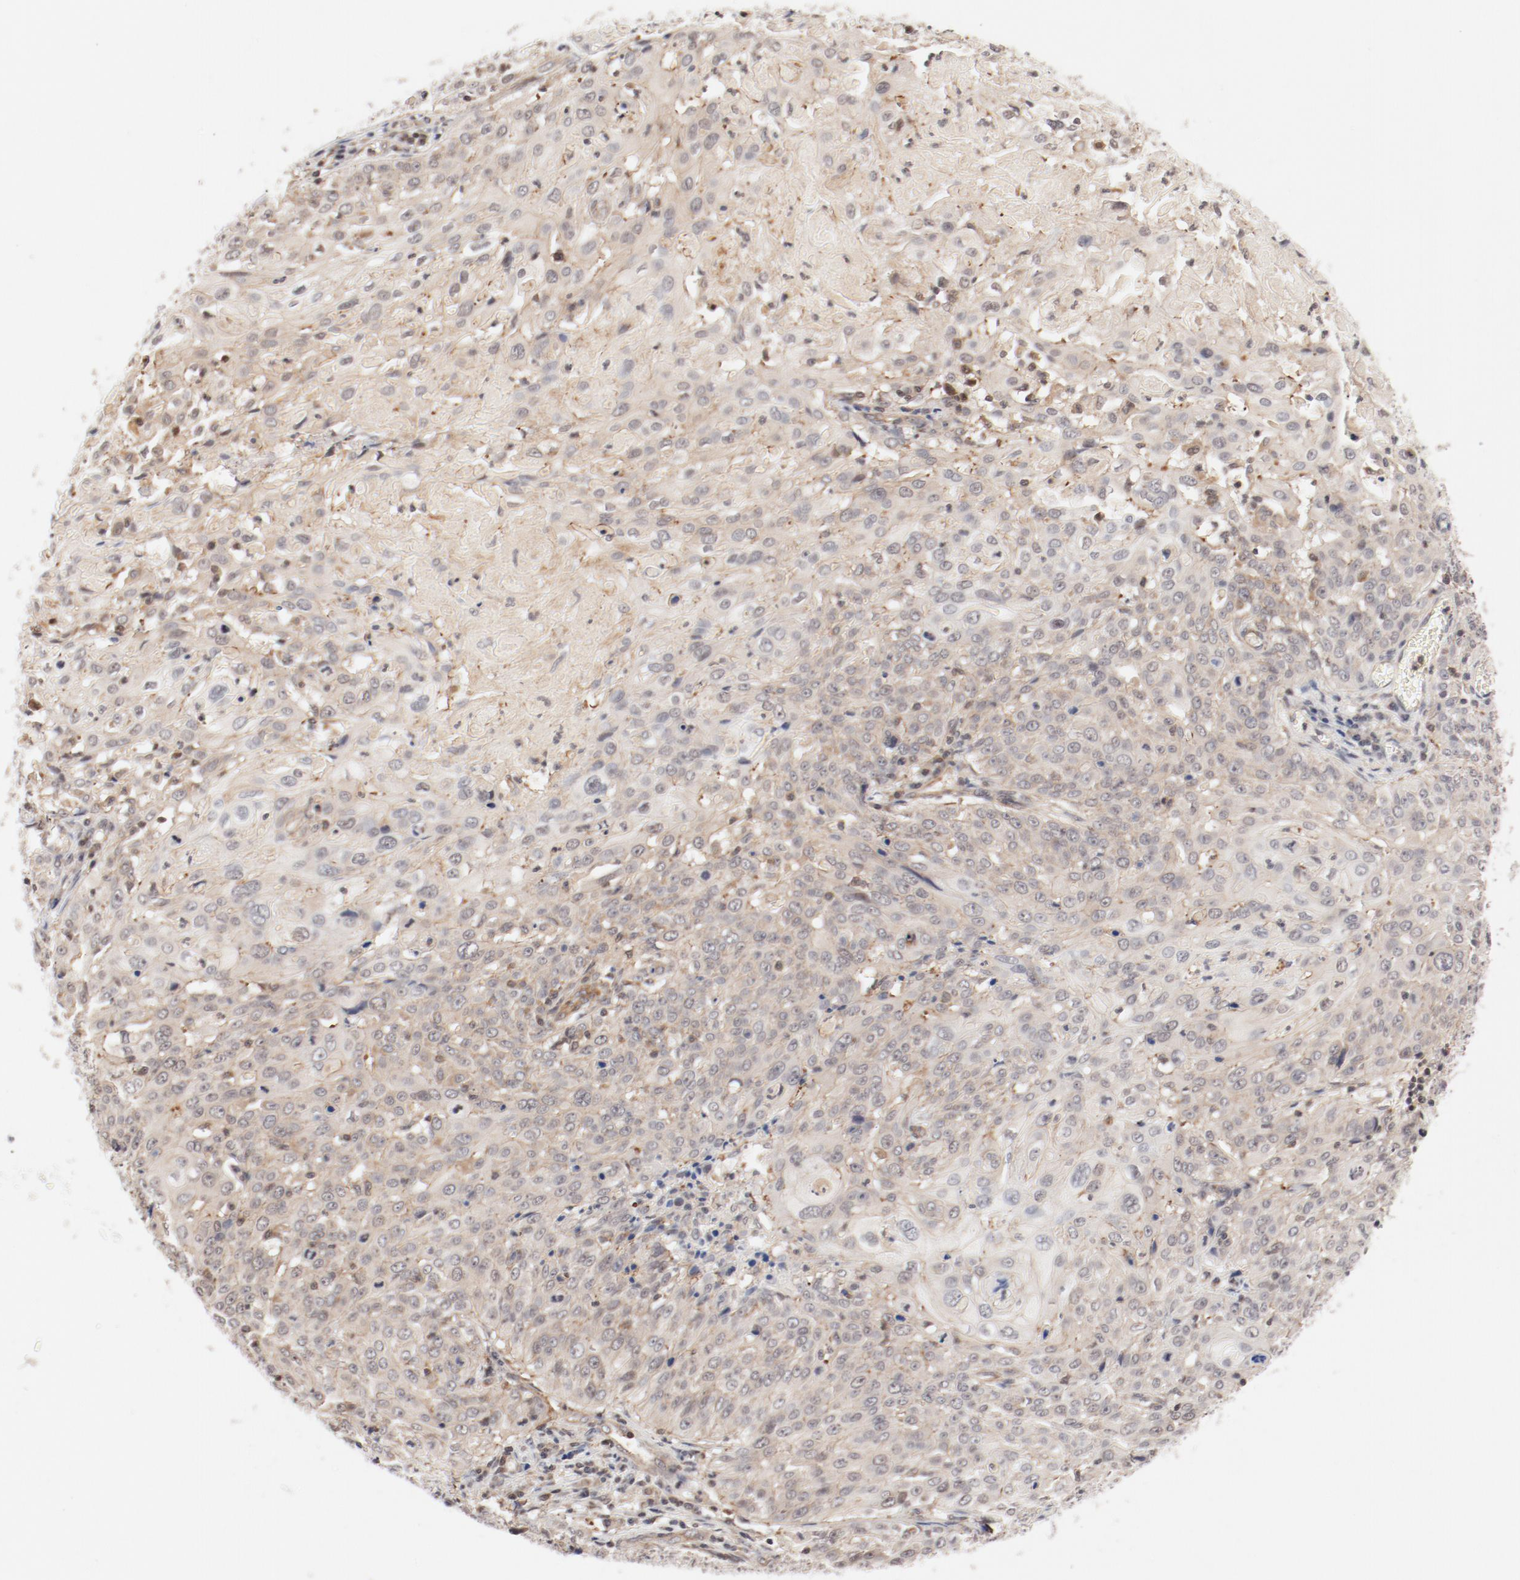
{"staining": {"intensity": "weak", "quantity": "<25%", "location": "cytoplasmic/membranous"}, "tissue": "cervical cancer", "cell_type": "Tumor cells", "image_type": "cancer", "snomed": [{"axis": "morphology", "description": "Squamous cell carcinoma, NOS"}, {"axis": "topography", "description": "Cervix"}], "caption": "IHC of squamous cell carcinoma (cervical) exhibits no staining in tumor cells. (Brightfield microscopy of DAB (3,3'-diaminobenzidine) immunohistochemistry (IHC) at high magnification).", "gene": "ZNF267", "patient": {"sex": "female", "age": 39}}